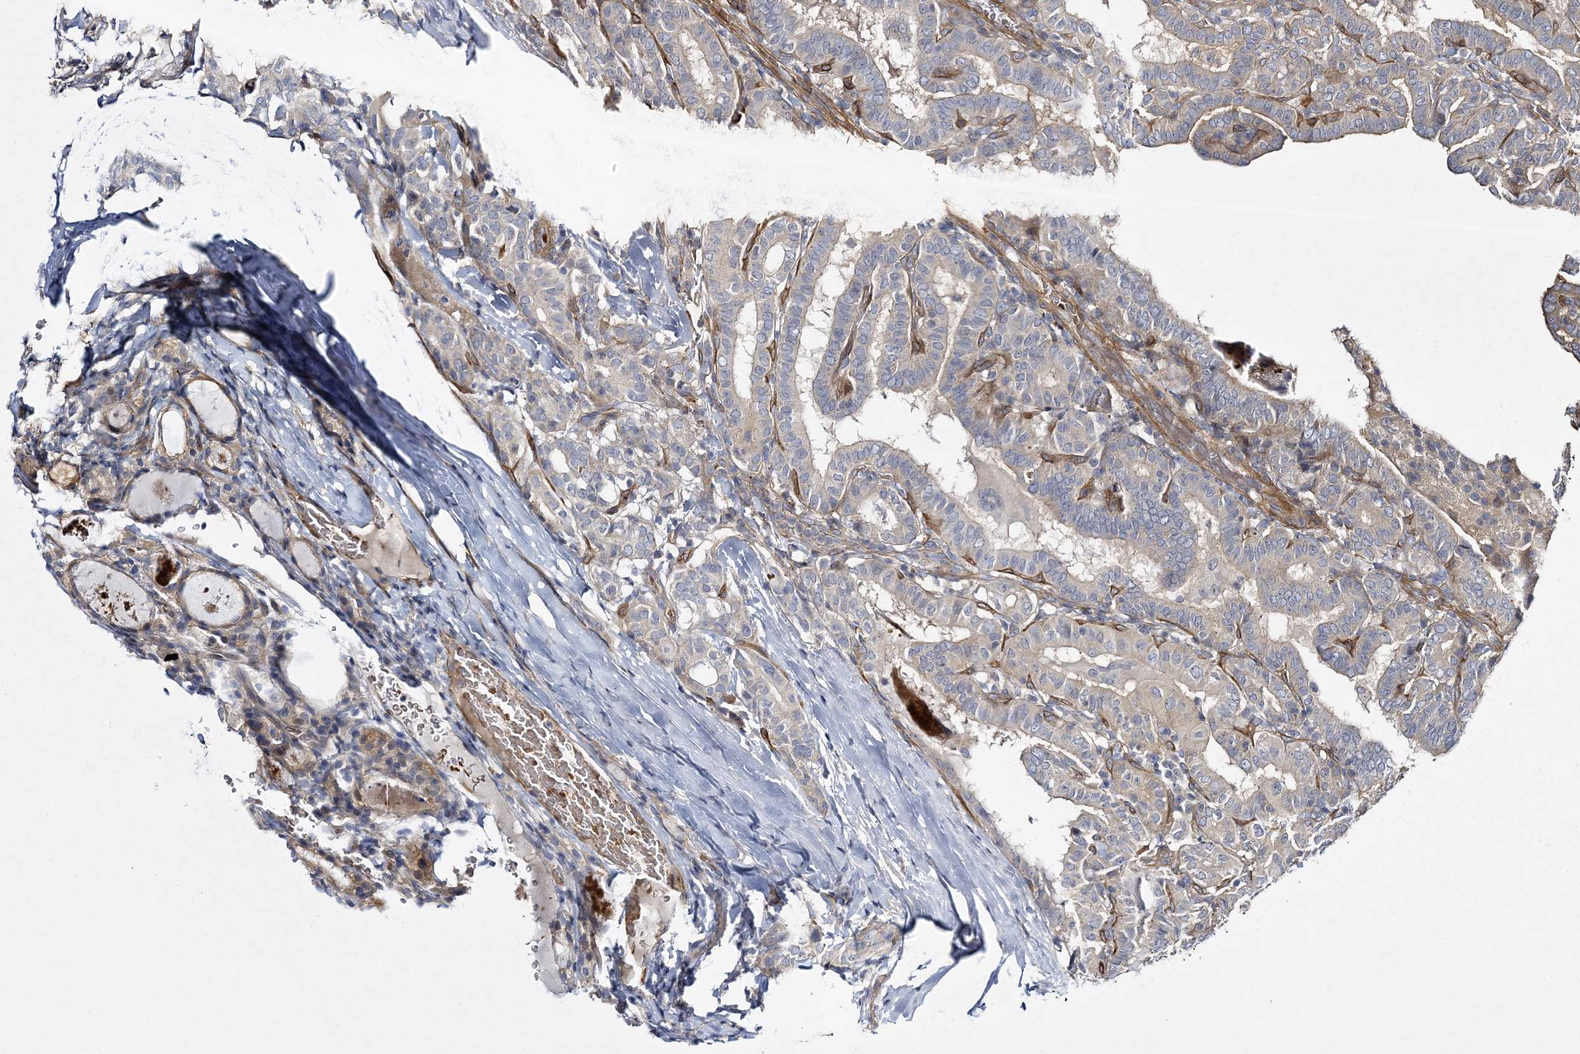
{"staining": {"intensity": "weak", "quantity": "<25%", "location": "cytoplasmic/membranous"}, "tissue": "thyroid cancer", "cell_type": "Tumor cells", "image_type": "cancer", "snomed": [{"axis": "morphology", "description": "Papillary adenocarcinoma, NOS"}, {"axis": "topography", "description": "Thyroid gland"}], "caption": "Micrograph shows no significant protein expression in tumor cells of thyroid papillary adenocarcinoma. The staining is performed using DAB brown chromogen with nuclei counter-stained in using hematoxylin.", "gene": "CALN1", "patient": {"sex": "female", "age": 72}}